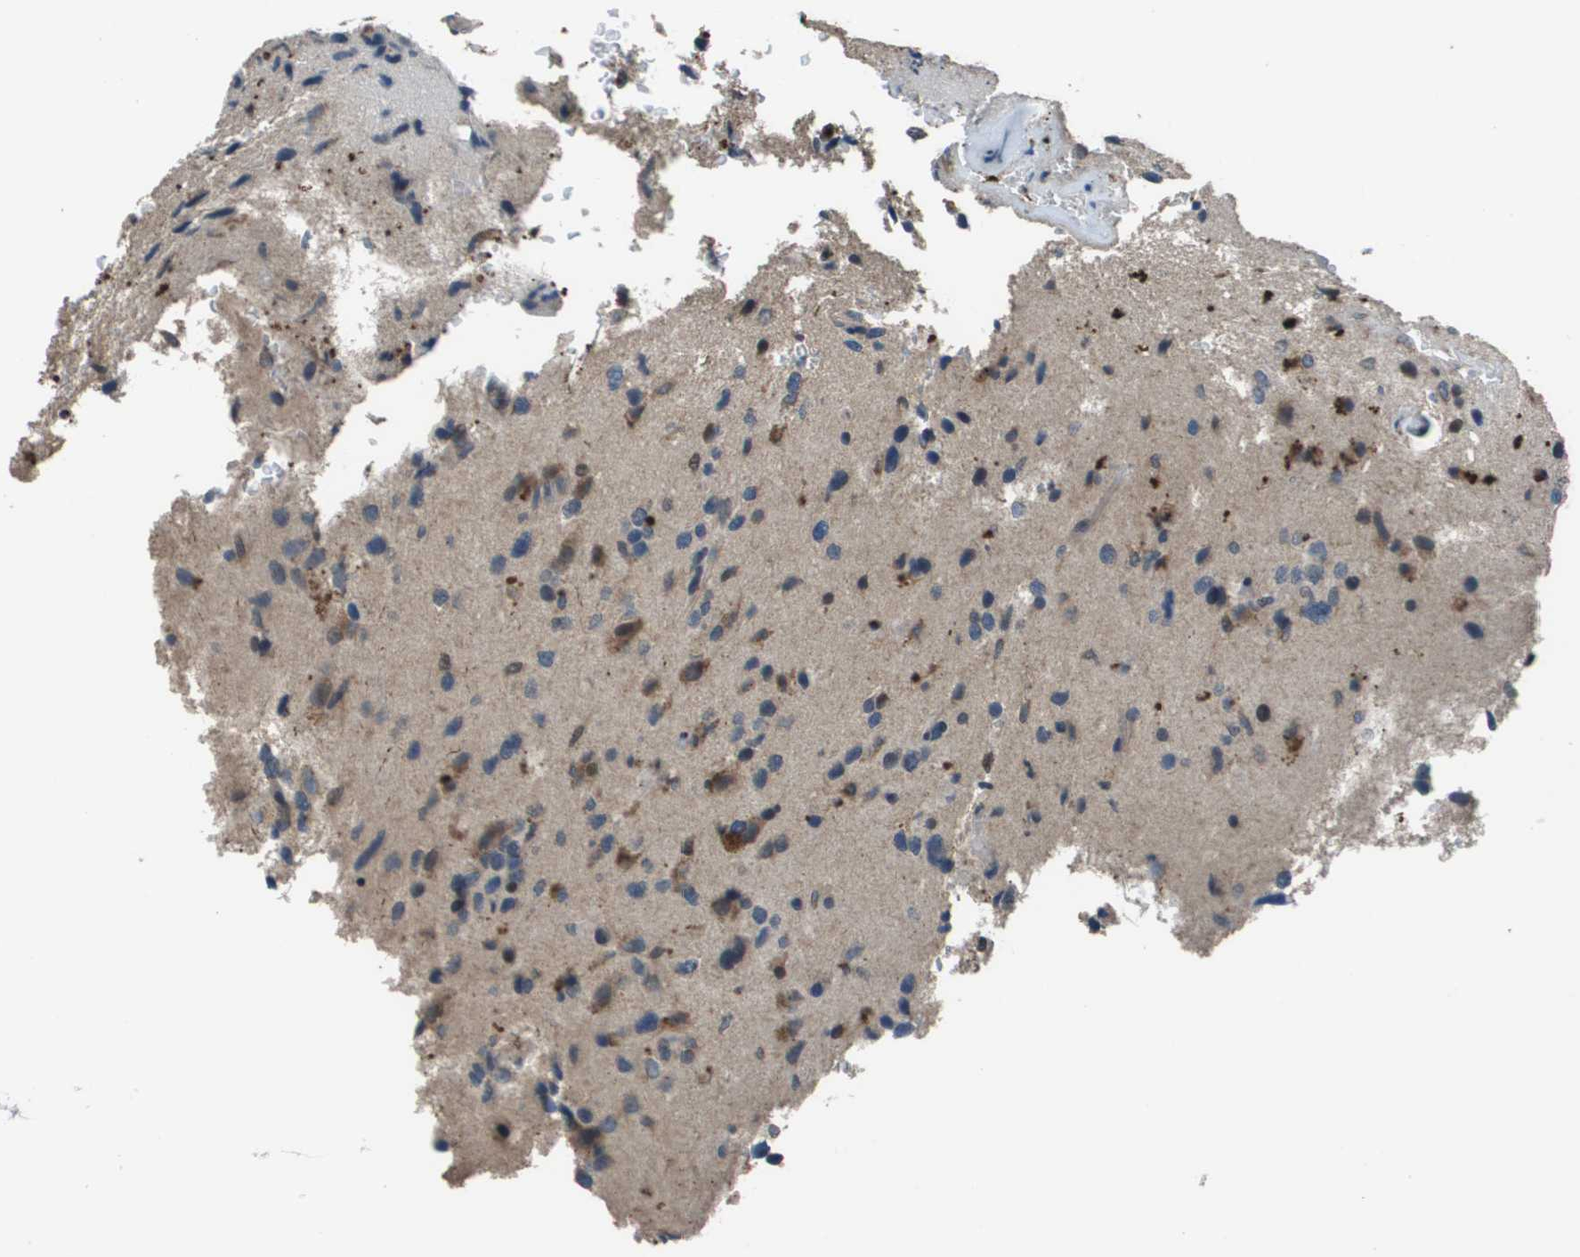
{"staining": {"intensity": "weak", "quantity": "<25%", "location": "cytoplasmic/membranous"}, "tissue": "glioma", "cell_type": "Tumor cells", "image_type": "cancer", "snomed": [{"axis": "morphology", "description": "Glioma, malignant, High grade"}, {"axis": "topography", "description": "Brain"}], "caption": "IHC photomicrograph of neoplastic tissue: malignant glioma (high-grade) stained with DAB reveals no significant protein positivity in tumor cells. (Brightfield microscopy of DAB immunohistochemistry (IHC) at high magnification).", "gene": "GOSR2", "patient": {"sex": "female", "age": 58}}